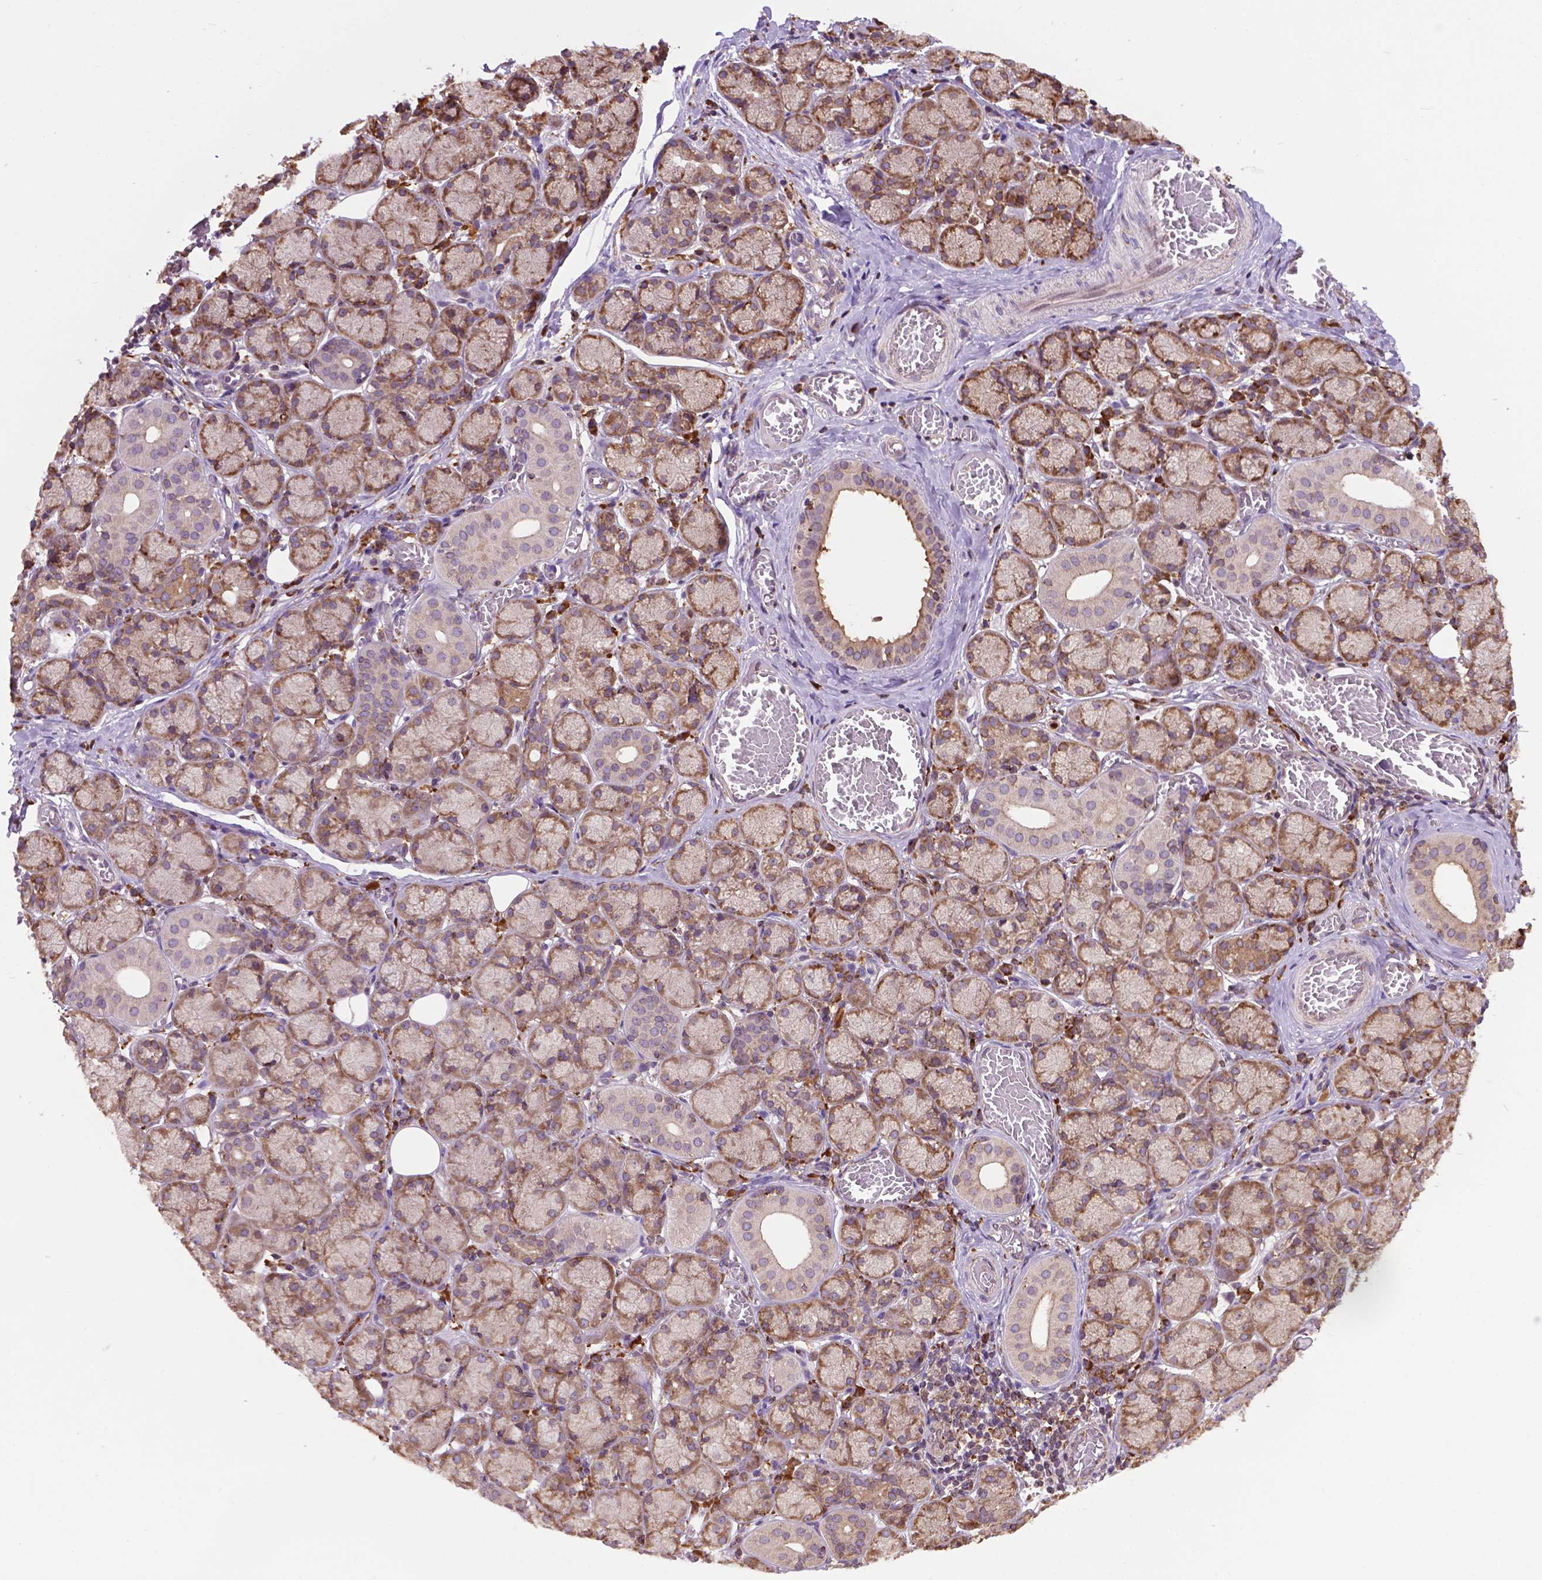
{"staining": {"intensity": "moderate", "quantity": "25%-75%", "location": "cytoplasmic/membranous"}, "tissue": "salivary gland", "cell_type": "Glandular cells", "image_type": "normal", "snomed": [{"axis": "morphology", "description": "Normal tissue, NOS"}, {"axis": "topography", "description": "Salivary gland"}, {"axis": "topography", "description": "Peripheral nerve tissue"}], "caption": "Protein staining of benign salivary gland reveals moderate cytoplasmic/membranous positivity in approximately 25%-75% of glandular cells. (DAB IHC with brightfield microscopy, high magnification).", "gene": "GANAB", "patient": {"sex": "female", "age": 24}}